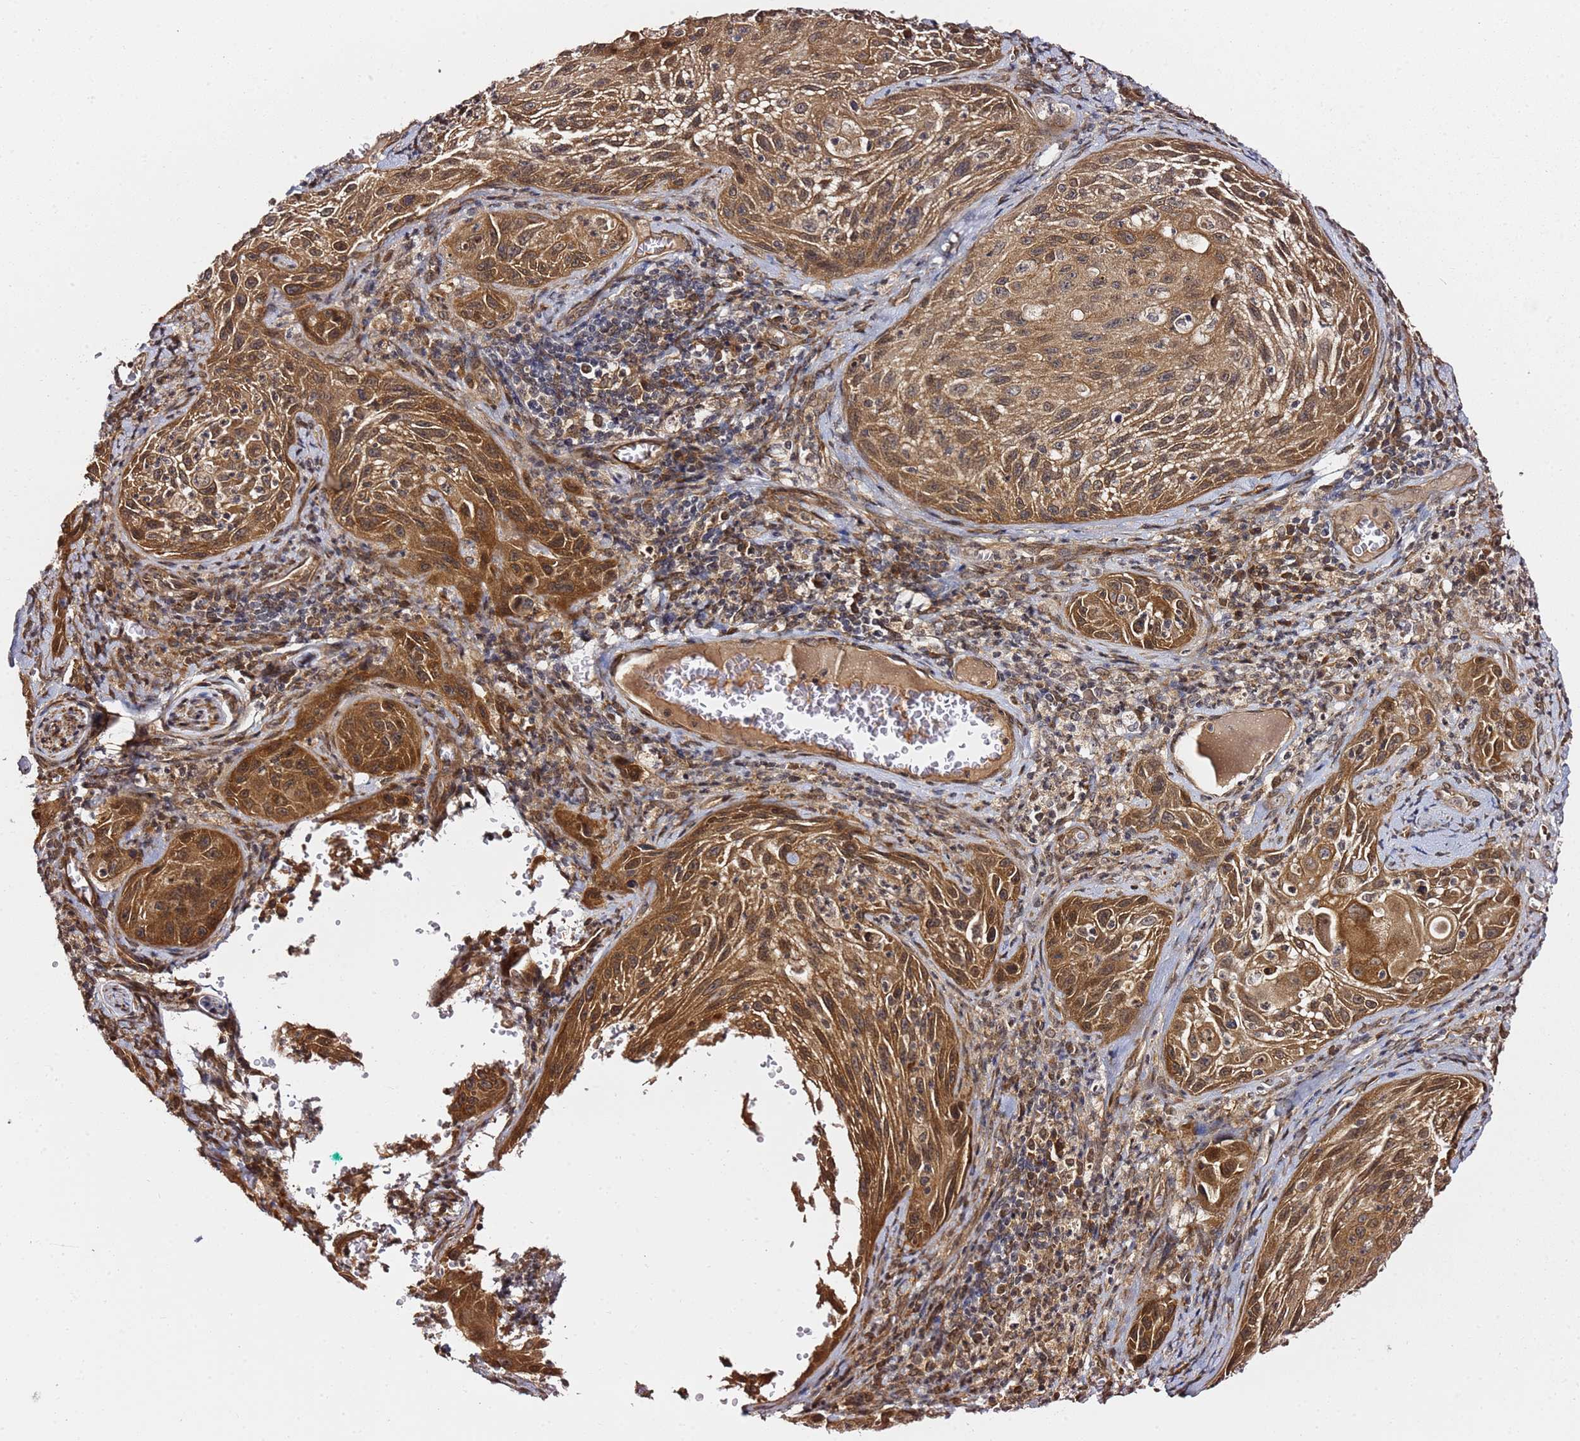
{"staining": {"intensity": "strong", "quantity": ">75%", "location": "cytoplasmic/membranous"}, "tissue": "cervical cancer", "cell_type": "Tumor cells", "image_type": "cancer", "snomed": [{"axis": "morphology", "description": "Squamous cell carcinoma, NOS"}, {"axis": "topography", "description": "Cervix"}], "caption": "A micrograph of human cervical cancer (squamous cell carcinoma) stained for a protein reveals strong cytoplasmic/membranous brown staining in tumor cells.", "gene": "PRKAB2", "patient": {"sex": "female", "age": 42}}